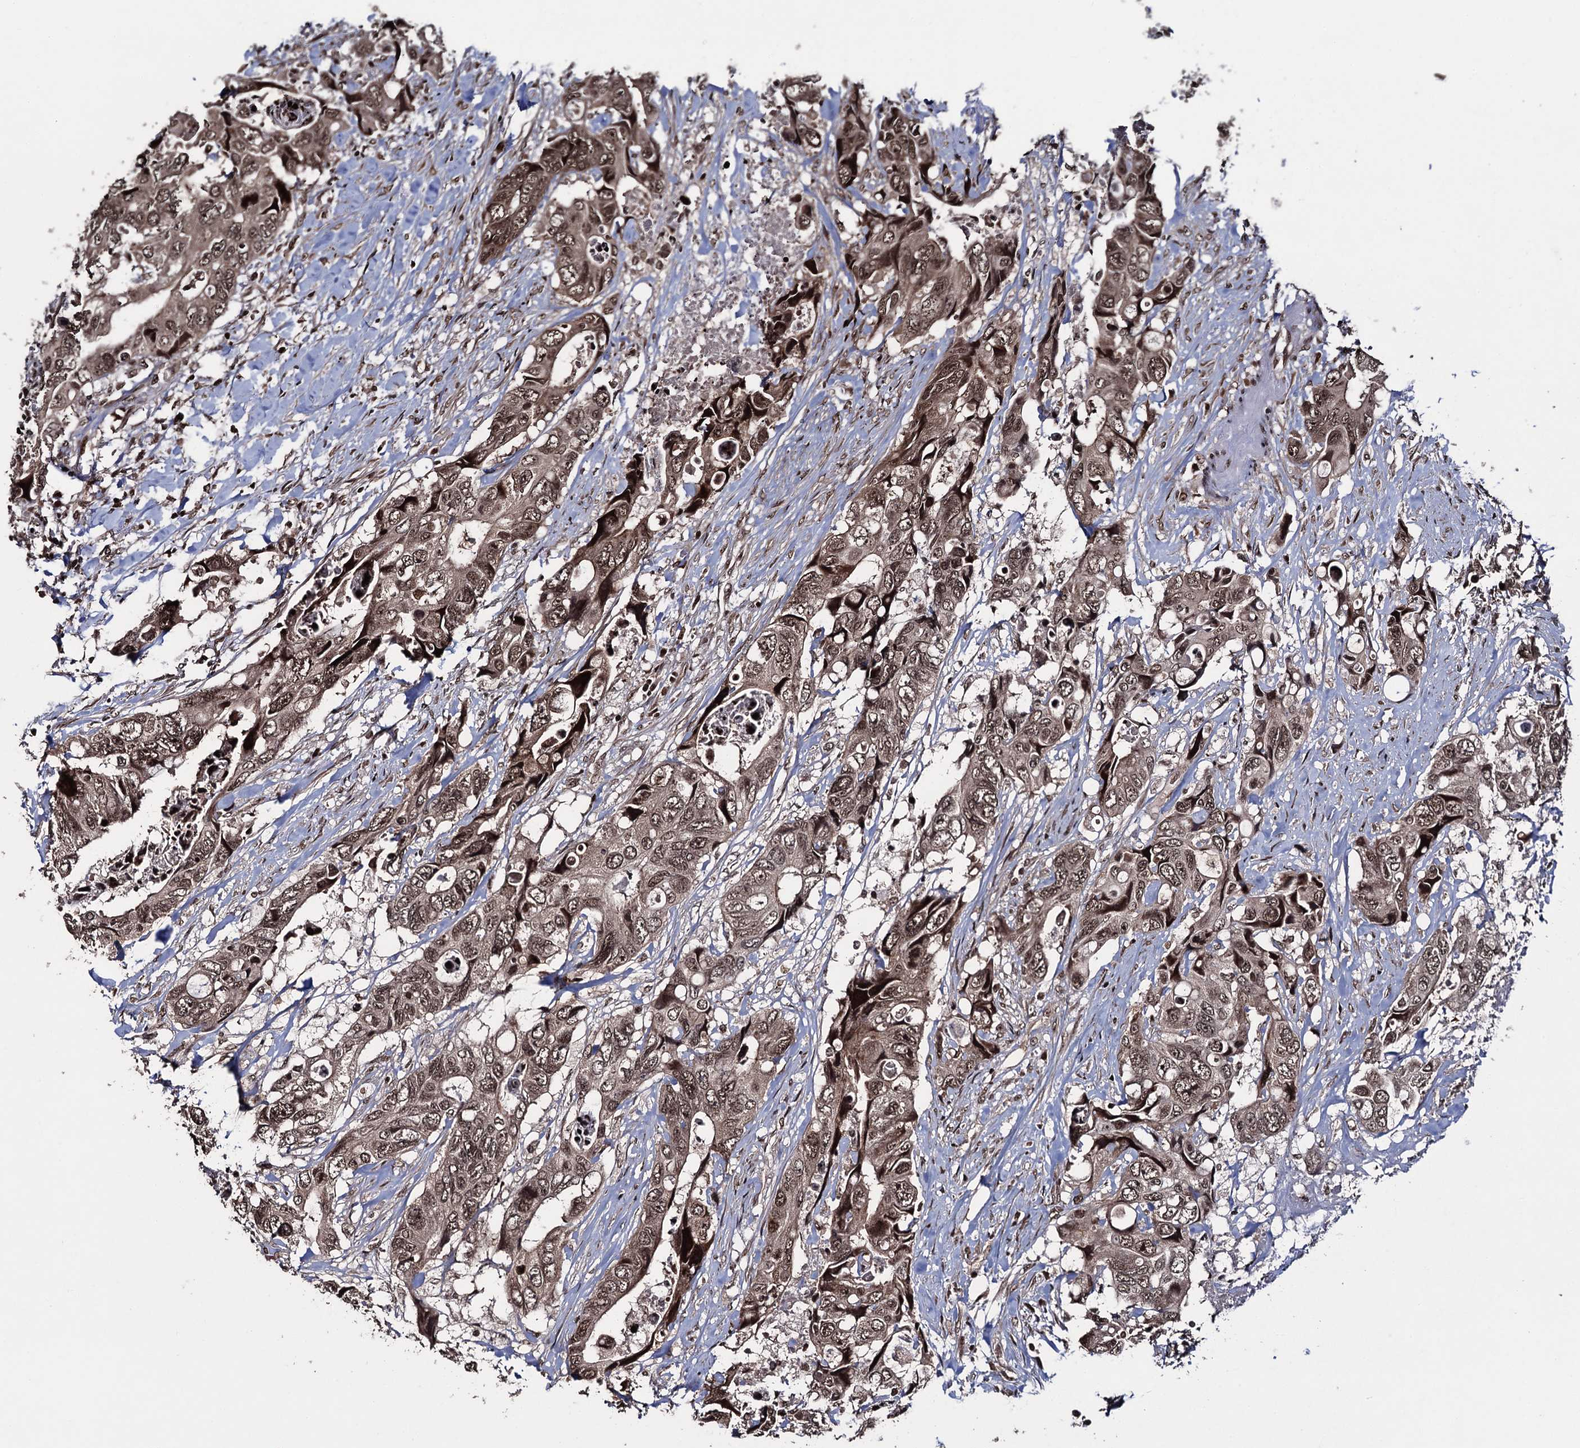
{"staining": {"intensity": "moderate", "quantity": ">75%", "location": "nuclear"}, "tissue": "colorectal cancer", "cell_type": "Tumor cells", "image_type": "cancer", "snomed": [{"axis": "morphology", "description": "Adenocarcinoma, NOS"}, {"axis": "topography", "description": "Rectum"}], "caption": "Brown immunohistochemical staining in colorectal adenocarcinoma displays moderate nuclear positivity in about >75% of tumor cells.", "gene": "ZNF169", "patient": {"sex": "male", "age": 57}}